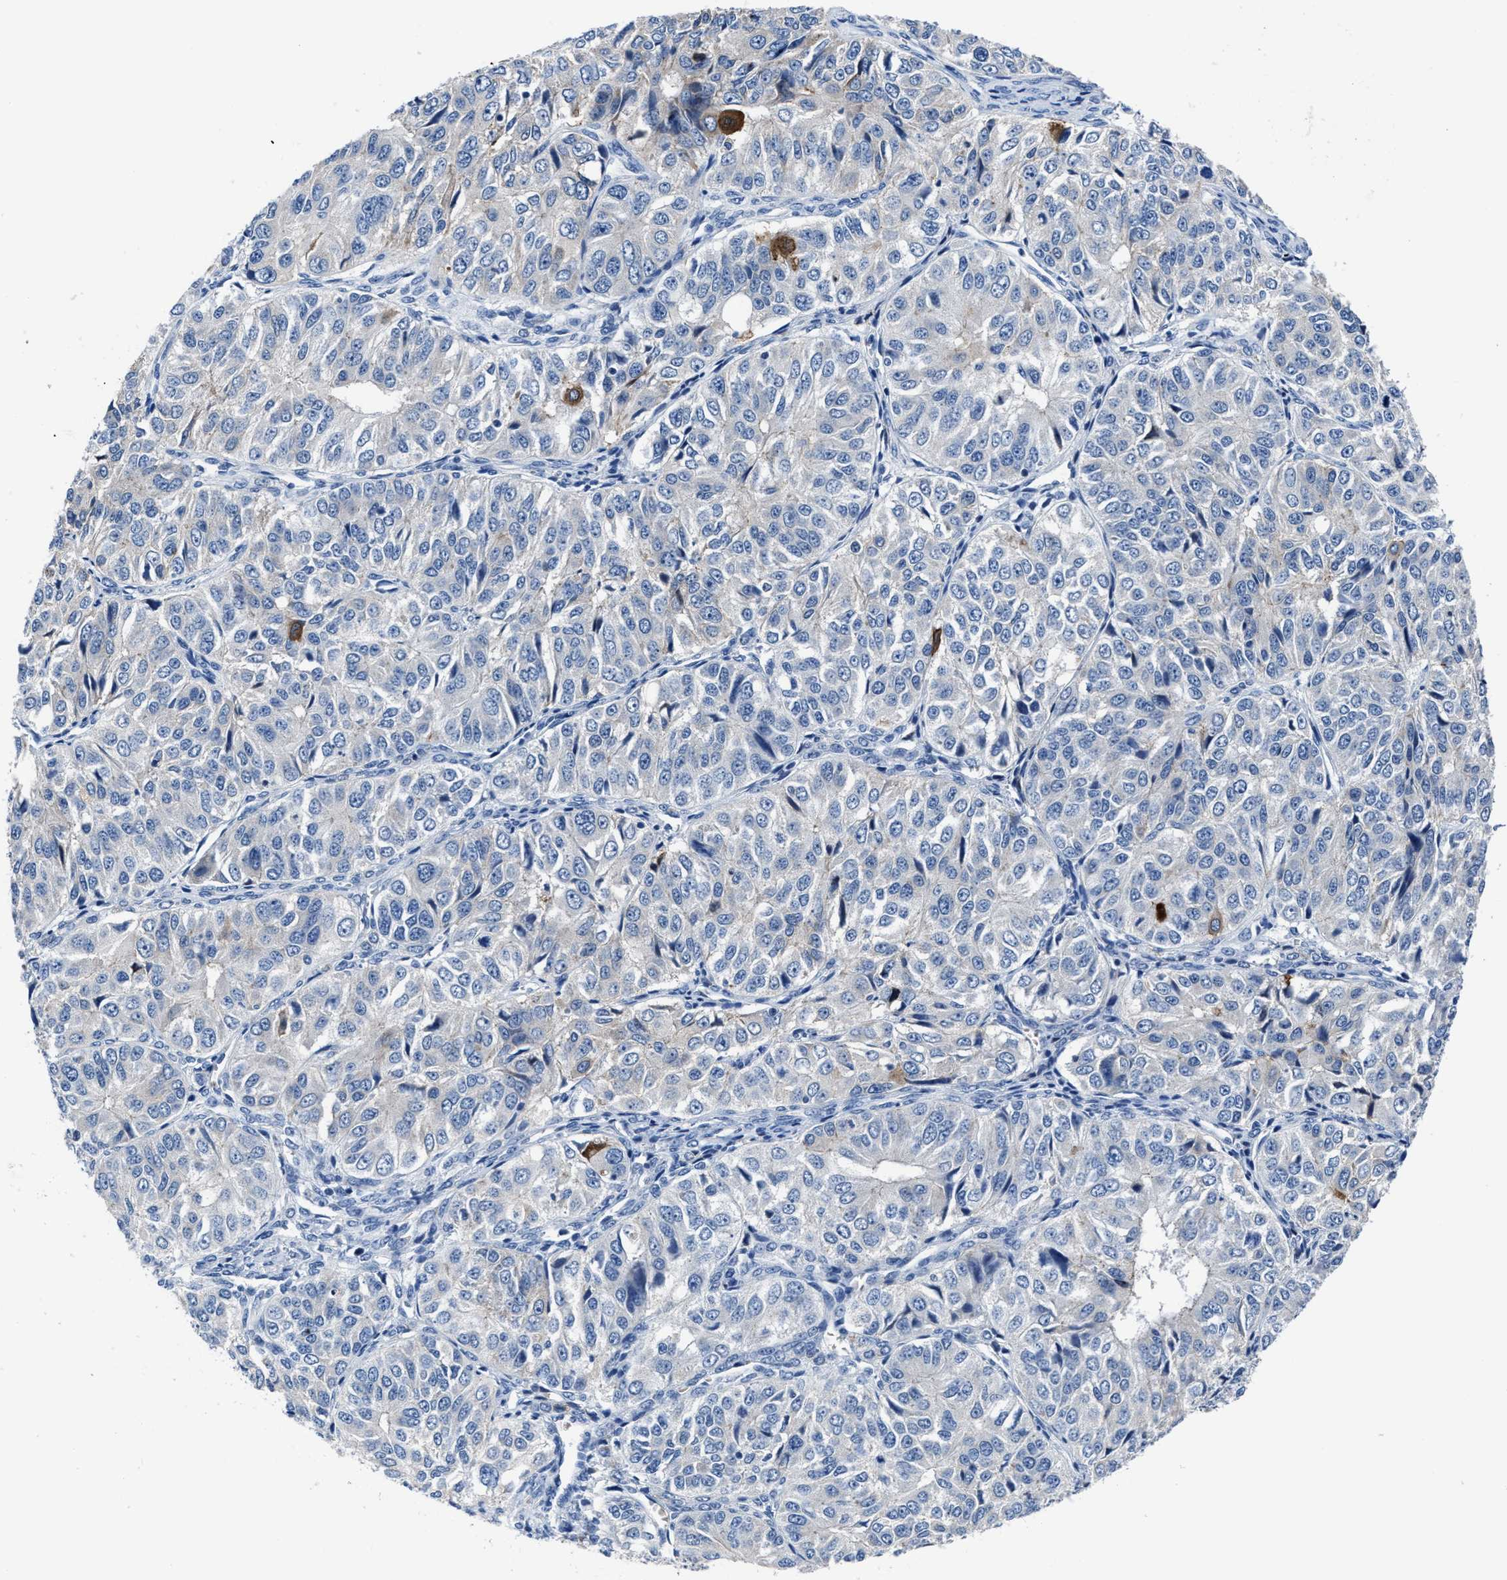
{"staining": {"intensity": "negative", "quantity": "none", "location": "none"}, "tissue": "ovarian cancer", "cell_type": "Tumor cells", "image_type": "cancer", "snomed": [{"axis": "morphology", "description": "Carcinoma, endometroid"}, {"axis": "topography", "description": "Ovary"}], "caption": "Ovarian endometroid carcinoma was stained to show a protein in brown. There is no significant expression in tumor cells. Brightfield microscopy of IHC stained with DAB (brown) and hematoxylin (blue), captured at high magnification.", "gene": "GHITM", "patient": {"sex": "female", "age": 51}}